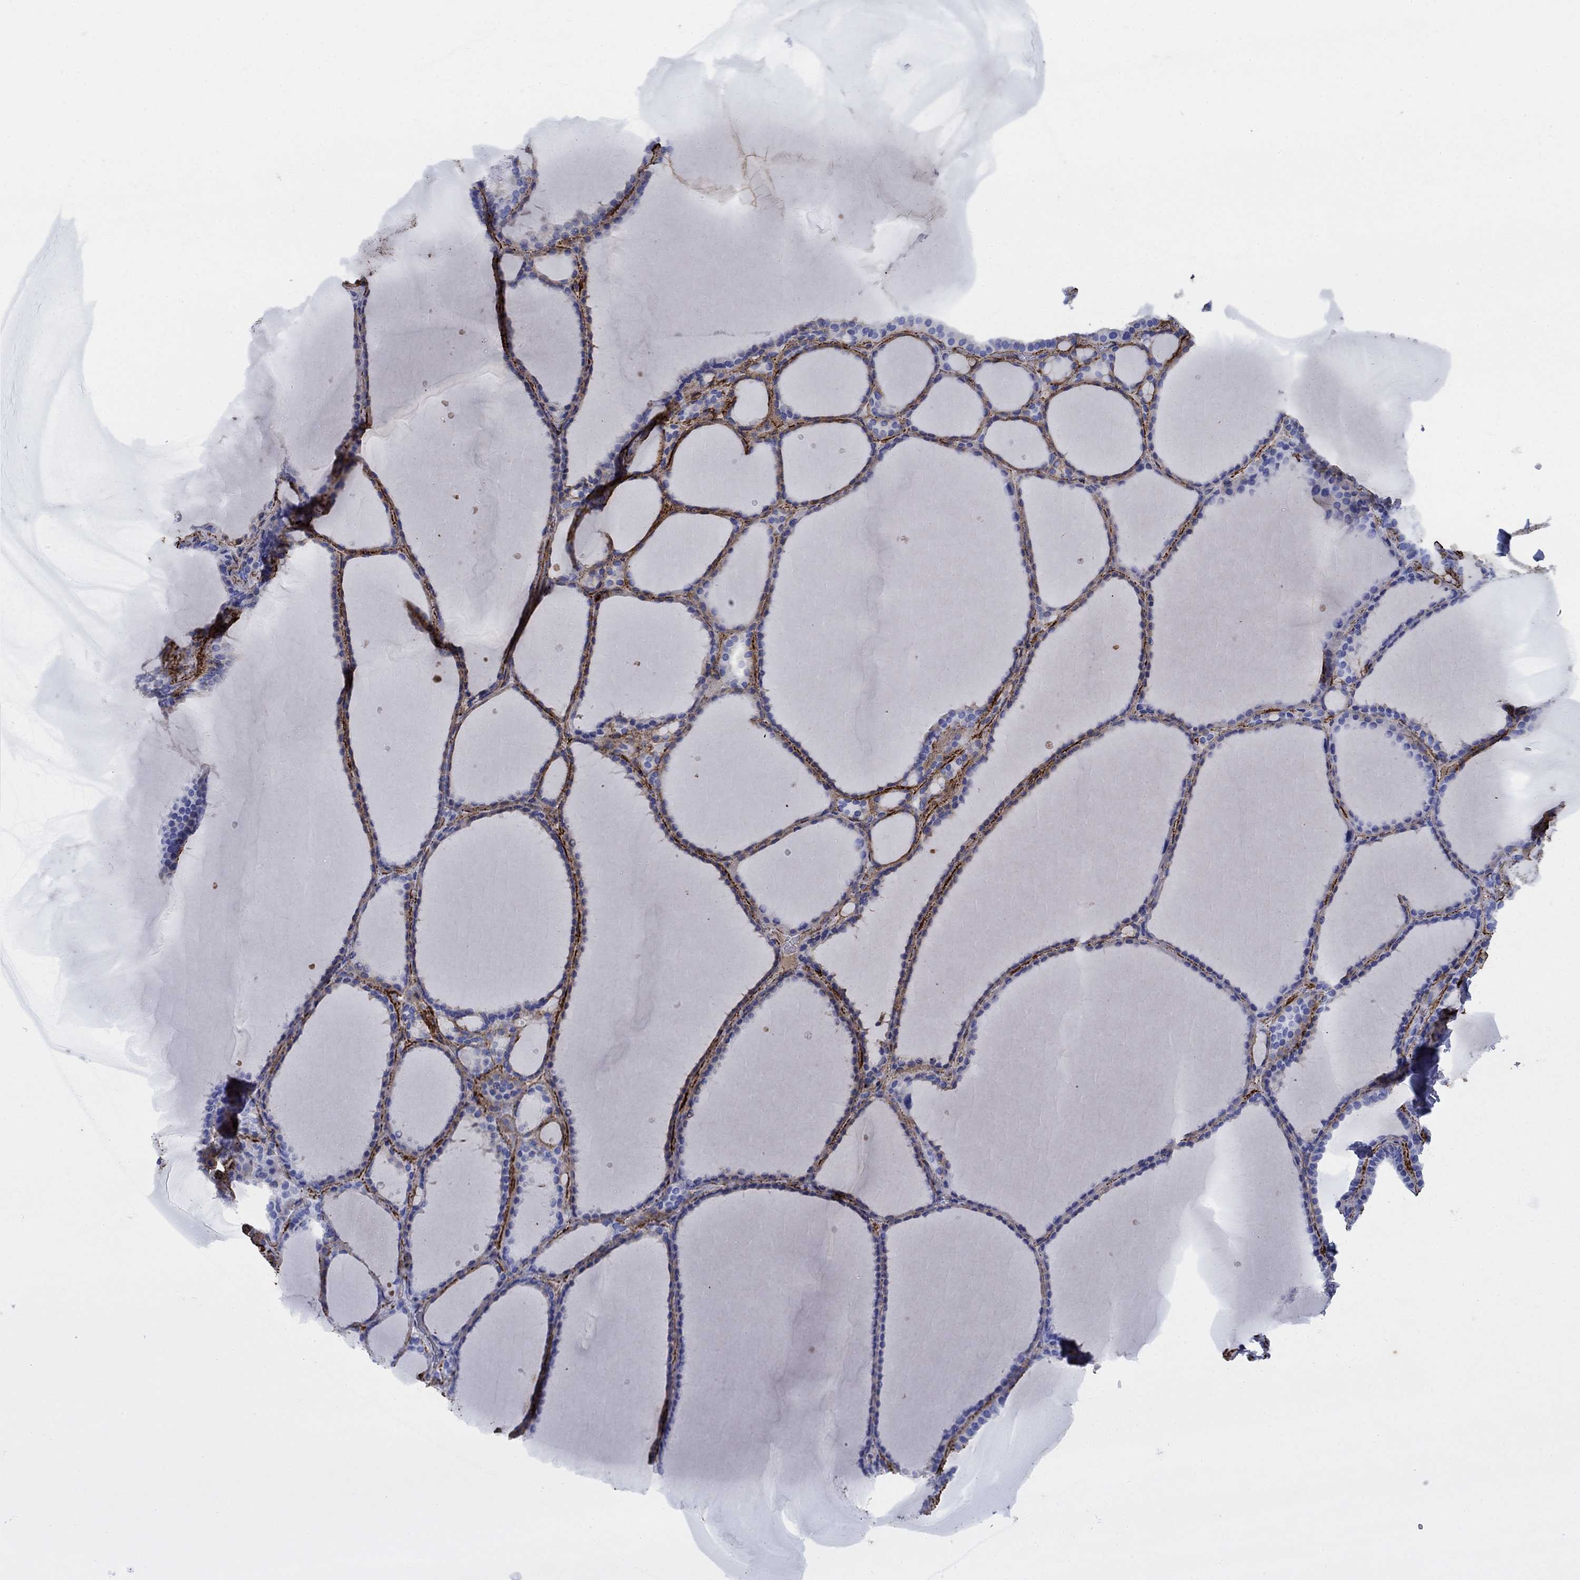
{"staining": {"intensity": "negative", "quantity": "none", "location": "none"}, "tissue": "thyroid gland", "cell_type": "Glandular cells", "image_type": "normal", "snomed": [{"axis": "morphology", "description": "Normal tissue, NOS"}, {"axis": "topography", "description": "Thyroid gland"}], "caption": "Immunohistochemistry (IHC) micrograph of benign thyroid gland stained for a protein (brown), which demonstrates no staining in glandular cells.", "gene": "VTN", "patient": {"sex": "male", "age": 63}}